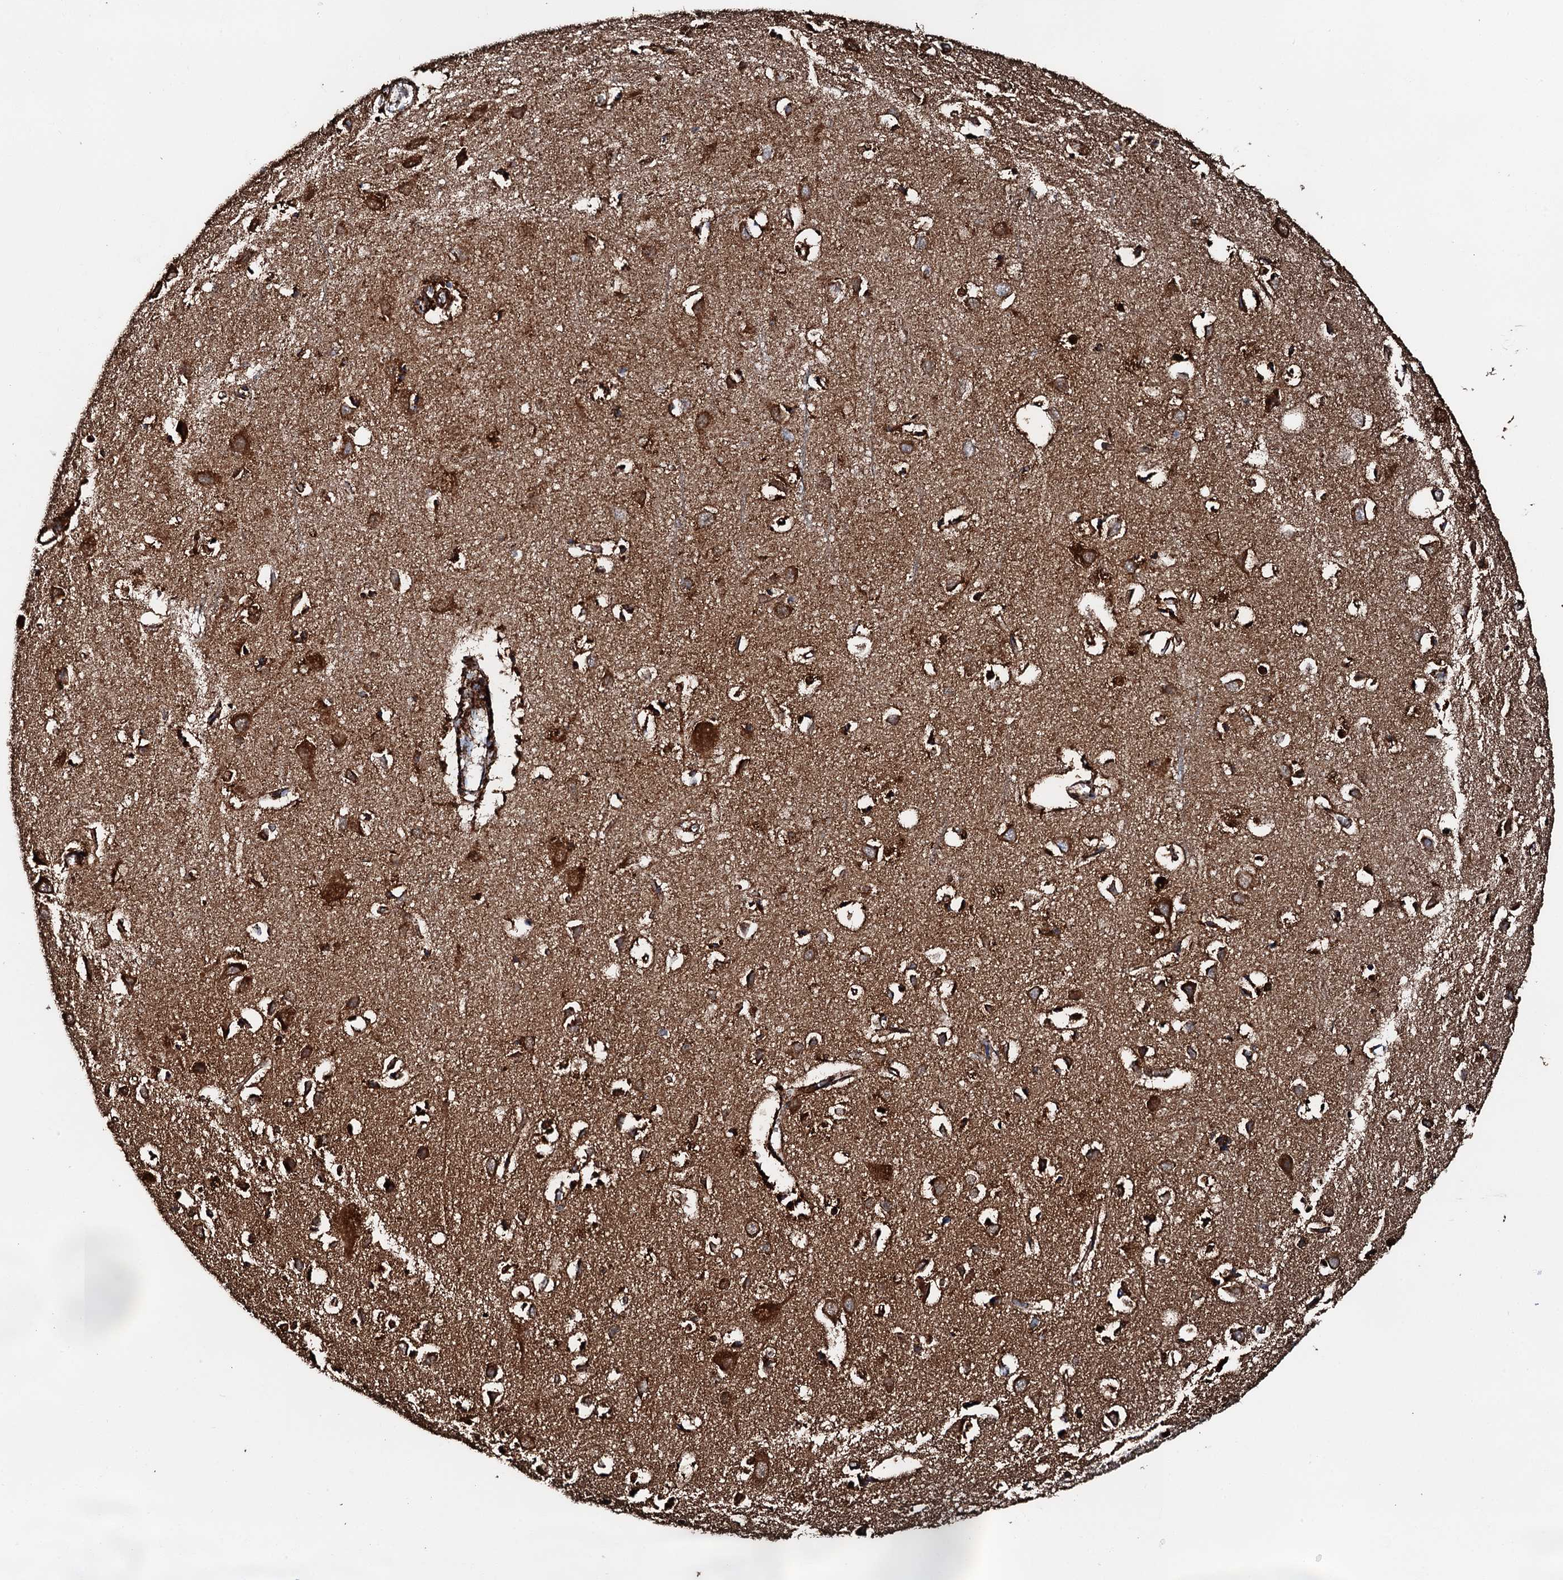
{"staining": {"intensity": "moderate", "quantity": ">75%", "location": "cytoplasmic/membranous"}, "tissue": "cerebral cortex", "cell_type": "Endothelial cells", "image_type": "normal", "snomed": [{"axis": "morphology", "description": "Normal tissue, NOS"}, {"axis": "topography", "description": "Cerebral cortex"}], "caption": "Normal cerebral cortex shows moderate cytoplasmic/membranous staining in approximately >75% of endothelial cells, visualized by immunohistochemistry.", "gene": "HADH", "patient": {"sex": "female", "age": 64}}